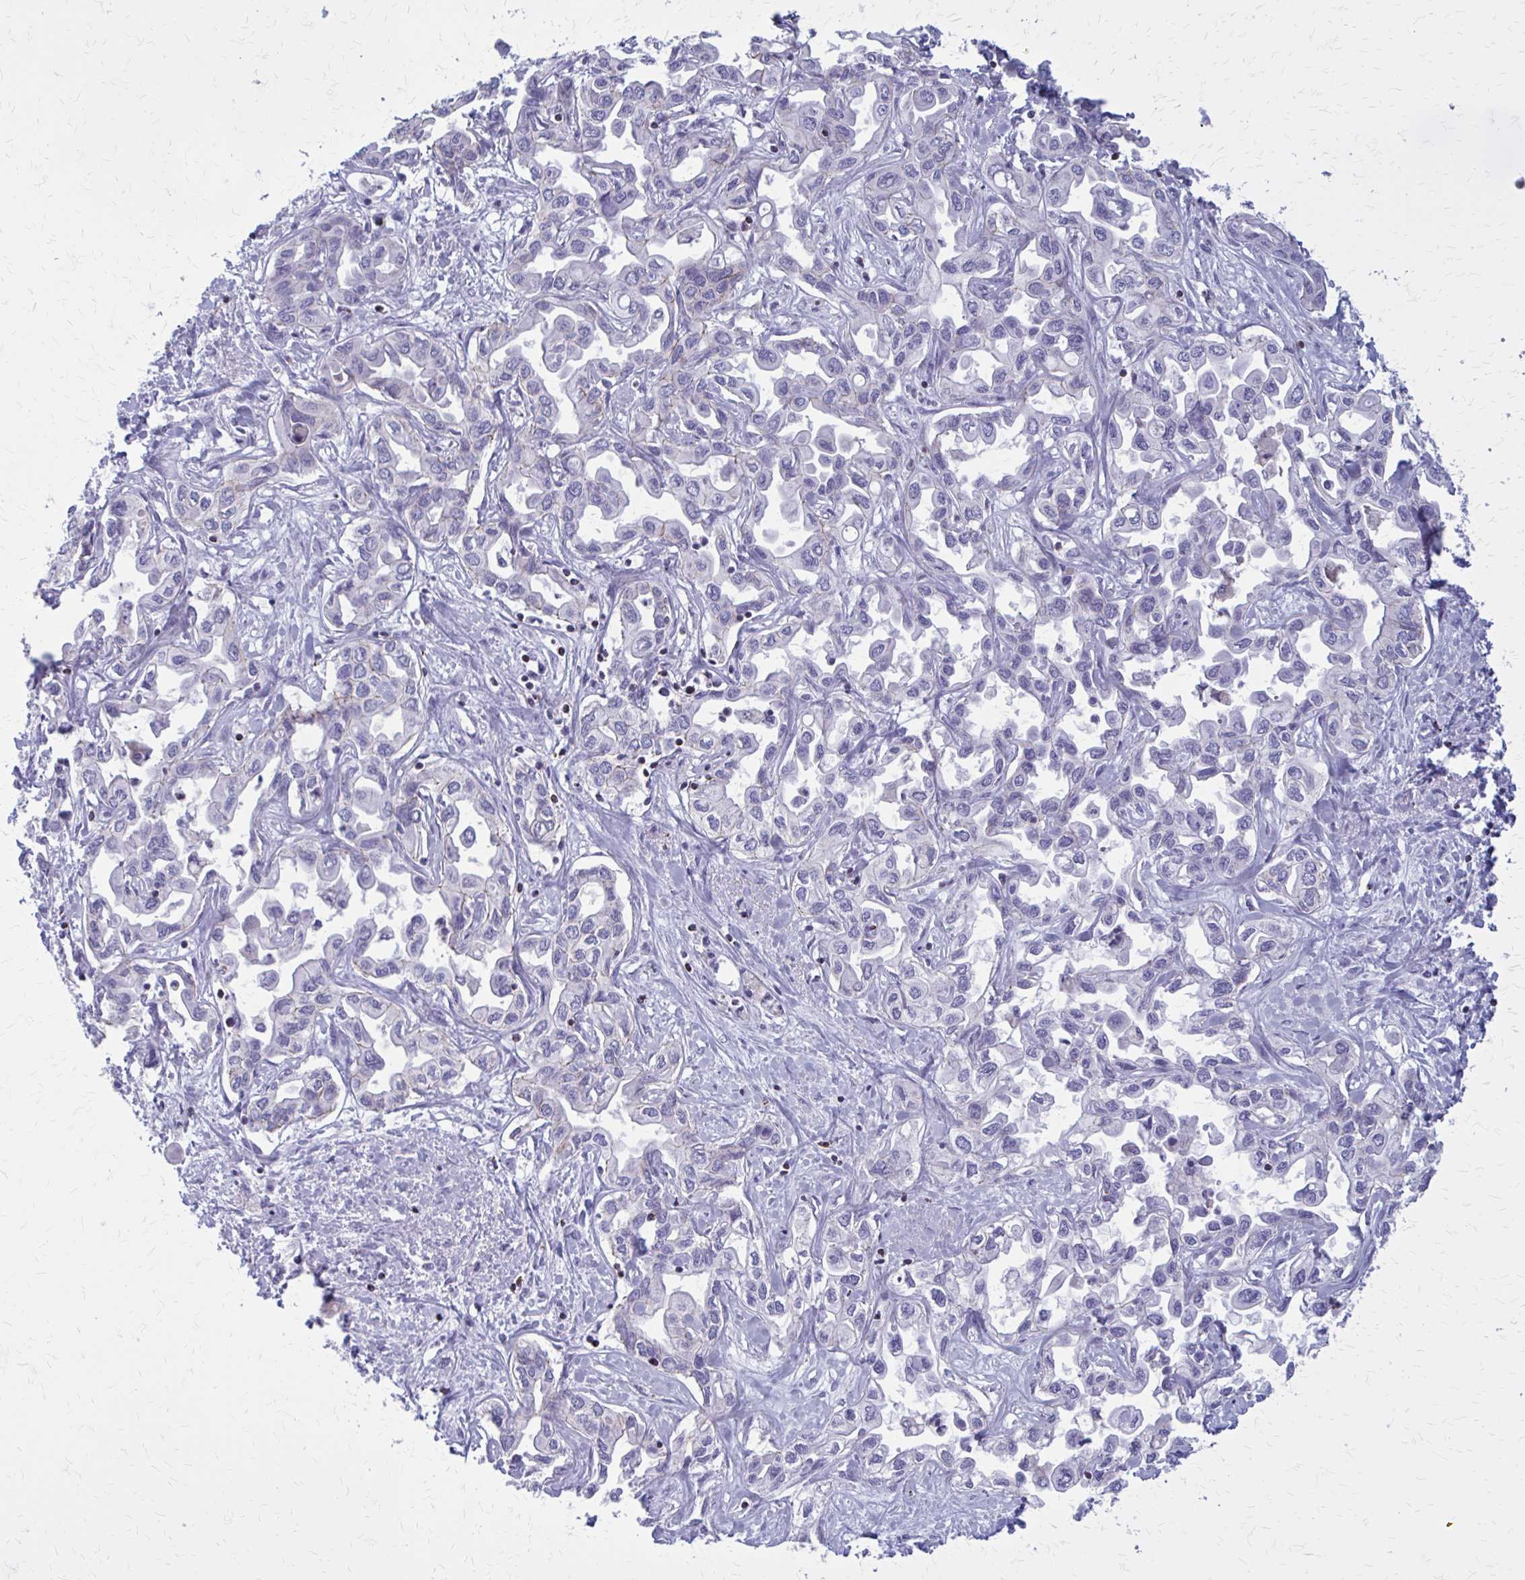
{"staining": {"intensity": "negative", "quantity": "none", "location": "none"}, "tissue": "liver cancer", "cell_type": "Tumor cells", "image_type": "cancer", "snomed": [{"axis": "morphology", "description": "Cholangiocarcinoma"}, {"axis": "topography", "description": "Liver"}], "caption": "A micrograph of cholangiocarcinoma (liver) stained for a protein demonstrates no brown staining in tumor cells. The staining was performed using DAB to visualize the protein expression in brown, while the nuclei were stained in blue with hematoxylin (Magnification: 20x).", "gene": "PEDS1", "patient": {"sex": "female", "age": 64}}